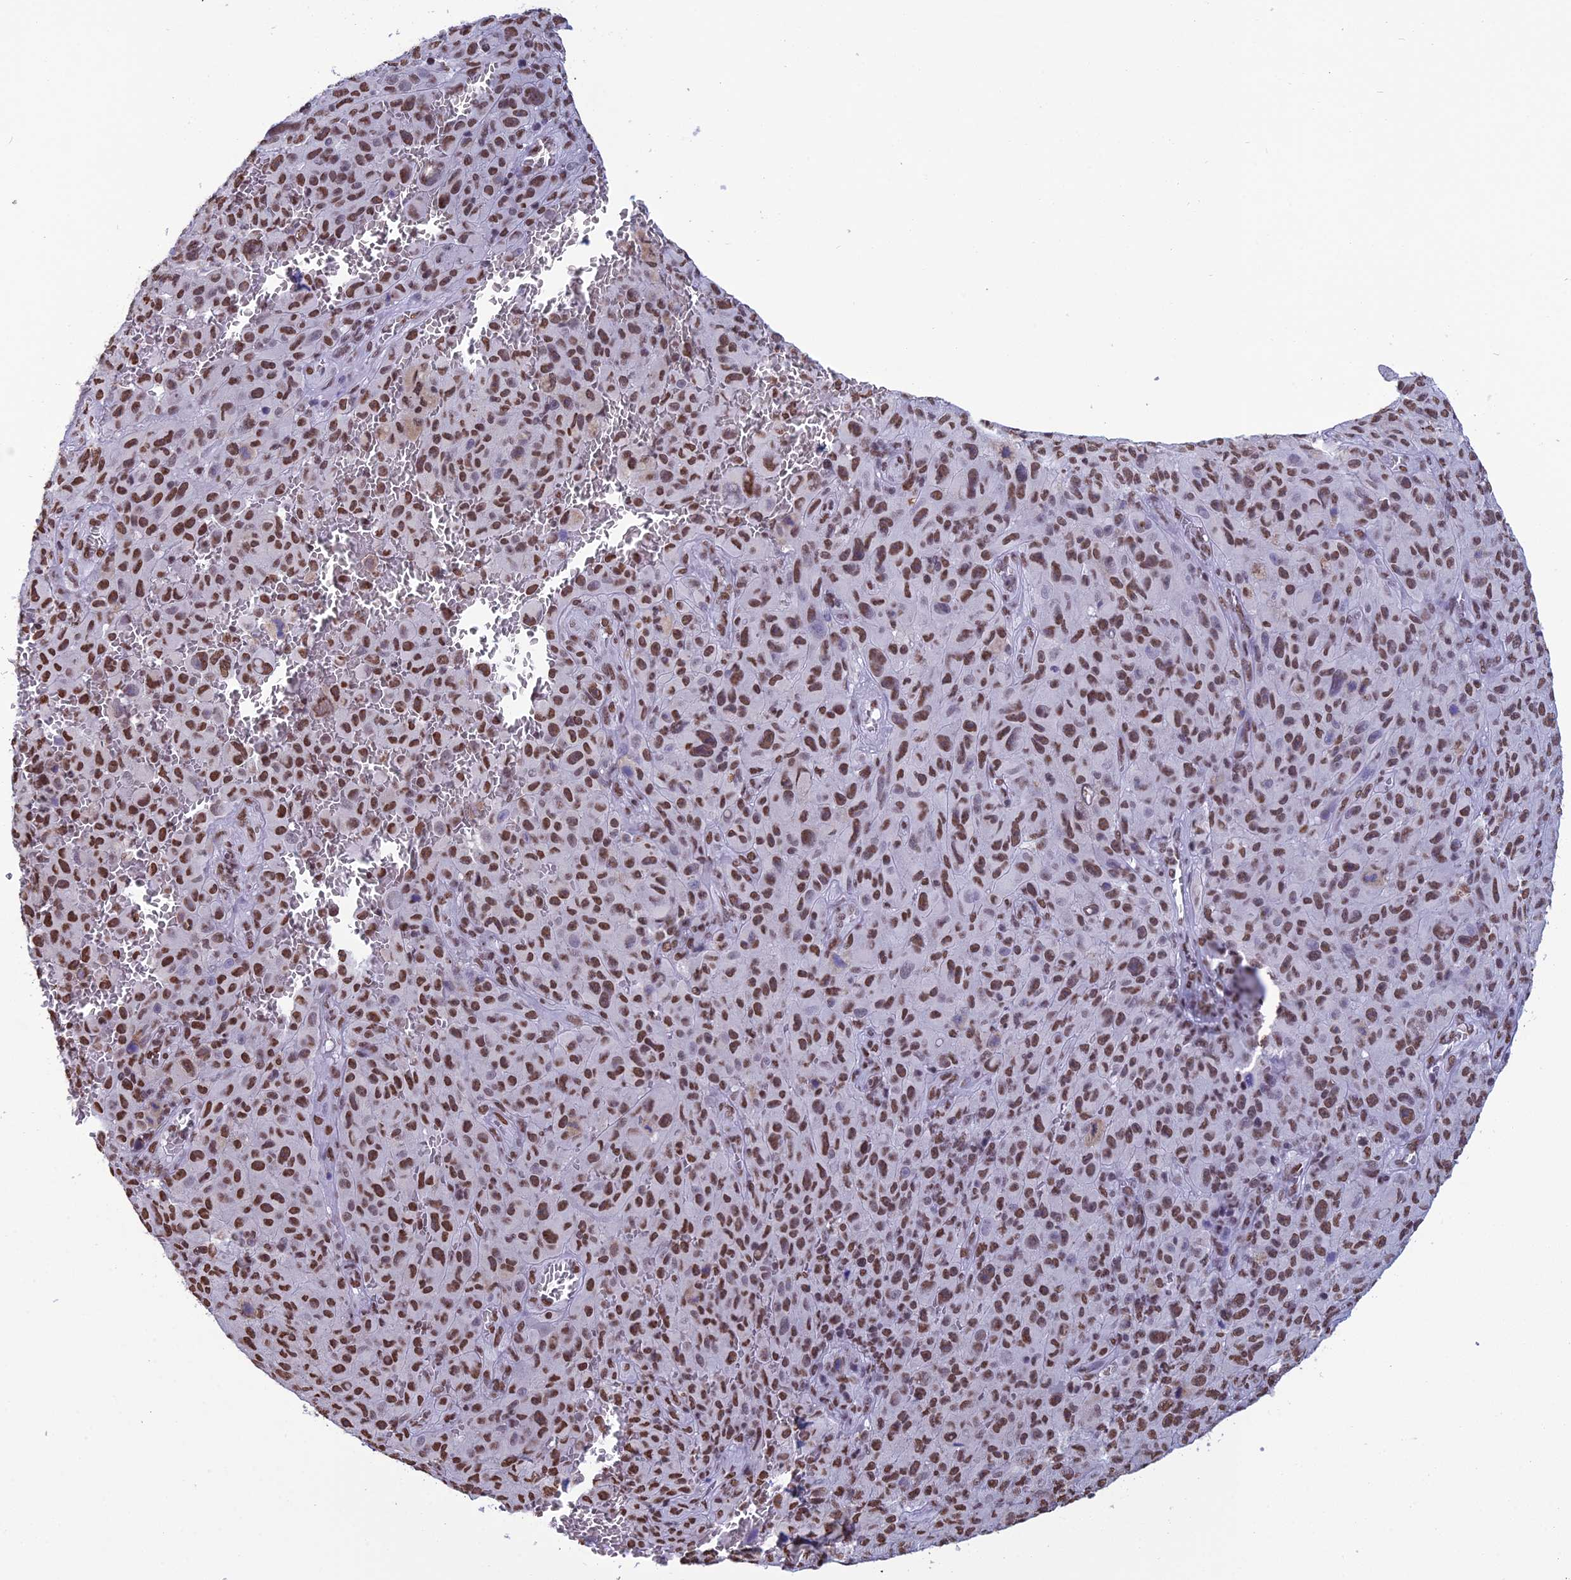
{"staining": {"intensity": "moderate", "quantity": ">75%", "location": "nuclear"}, "tissue": "melanoma", "cell_type": "Tumor cells", "image_type": "cancer", "snomed": [{"axis": "morphology", "description": "Malignant melanoma, NOS"}, {"axis": "topography", "description": "Skin"}], "caption": "High-magnification brightfield microscopy of melanoma stained with DAB (3,3'-diaminobenzidine) (brown) and counterstained with hematoxylin (blue). tumor cells exhibit moderate nuclear positivity is identified in approximately>75% of cells. The staining was performed using DAB to visualize the protein expression in brown, while the nuclei were stained in blue with hematoxylin (Magnification: 20x).", "gene": "PRAMEF12", "patient": {"sex": "female", "age": 82}}